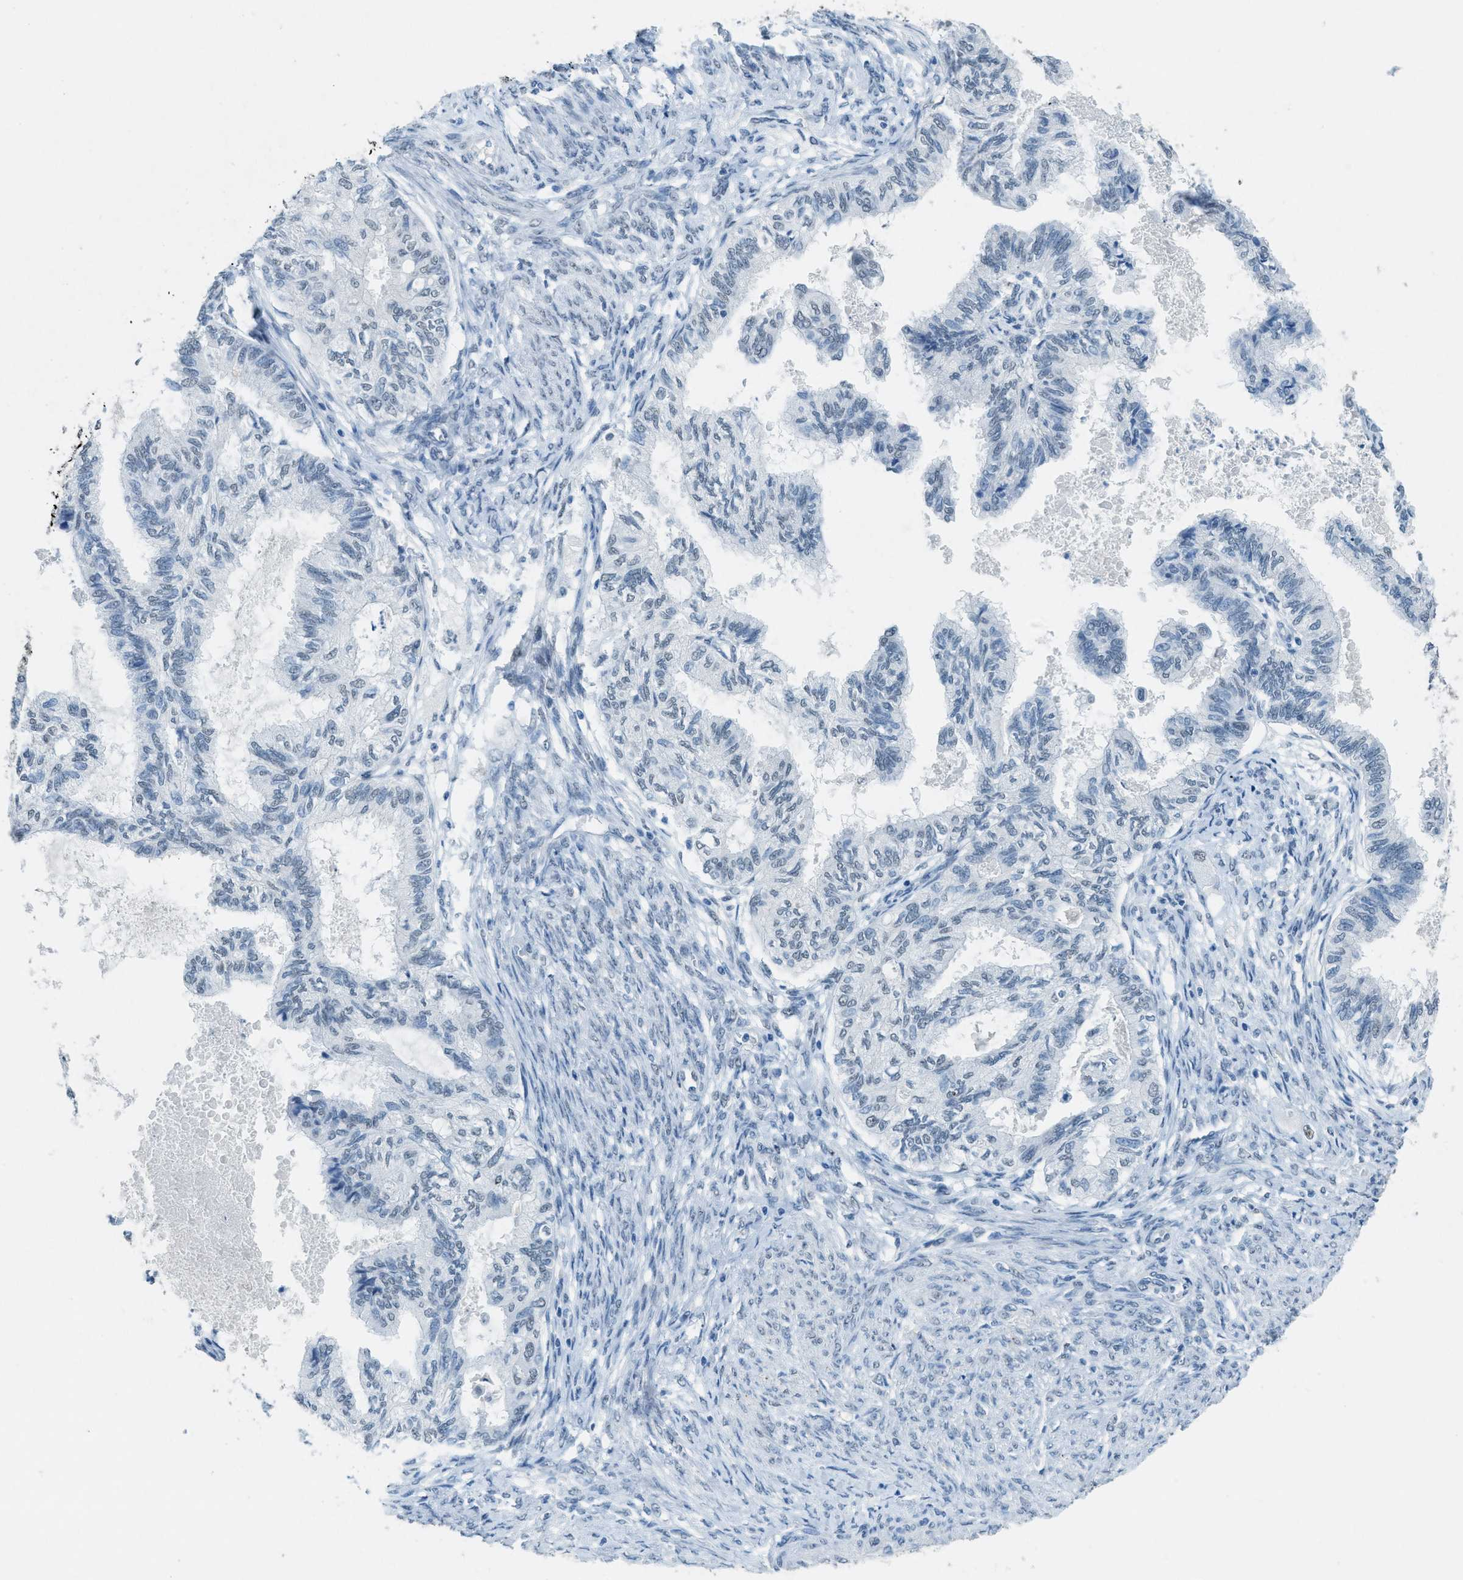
{"staining": {"intensity": "negative", "quantity": "none", "location": "none"}, "tissue": "cervical cancer", "cell_type": "Tumor cells", "image_type": "cancer", "snomed": [{"axis": "morphology", "description": "Normal tissue, NOS"}, {"axis": "morphology", "description": "Adenocarcinoma, NOS"}, {"axis": "topography", "description": "Cervix"}, {"axis": "topography", "description": "Endometrium"}], "caption": "DAB (3,3'-diaminobenzidine) immunohistochemical staining of human cervical adenocarcinoma reveals no significant positivity in tumor cells.", "gene": "TTC13", "patient": {"sex": "female", "age": 86}}